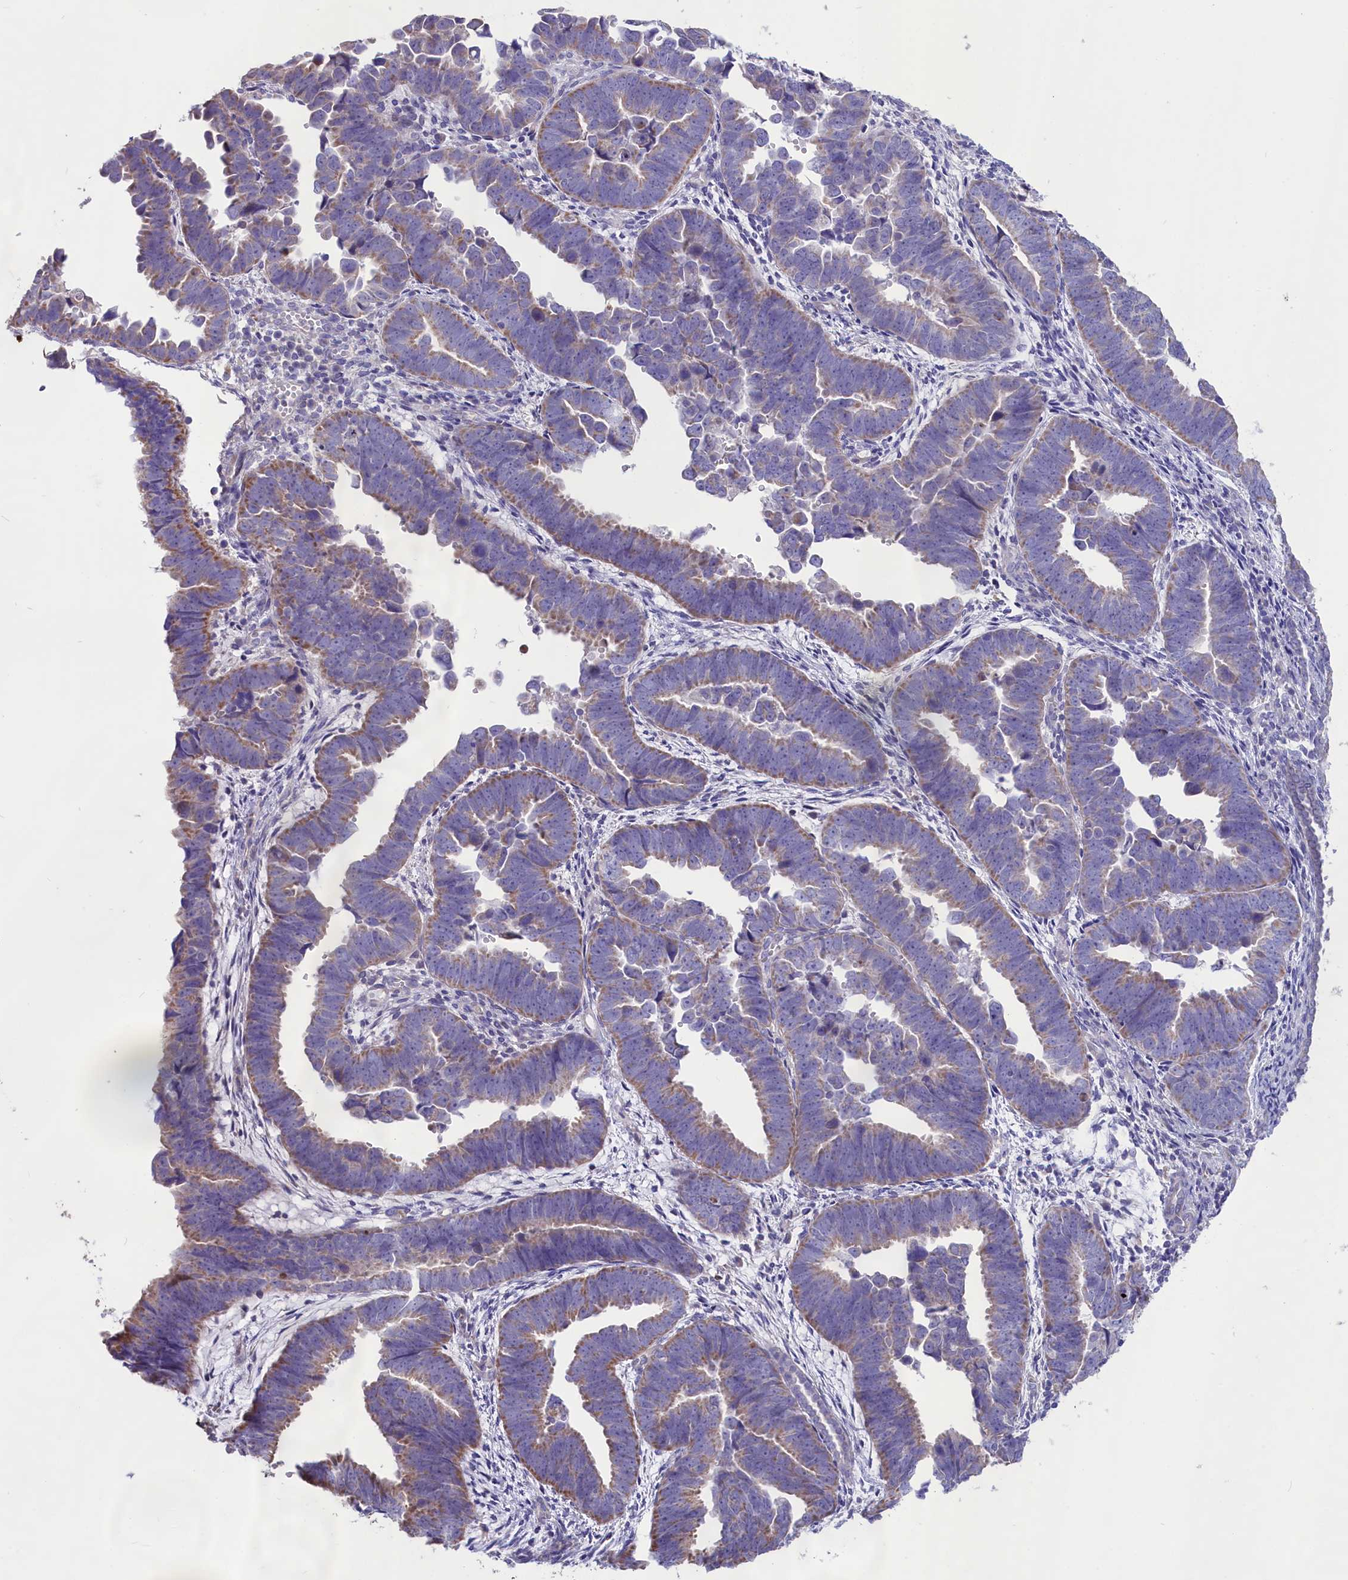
{"staining": {"intensity": "moderate", "quantity": "<25%", "location": "cytoplasmic/membranous"}, "tissue": "endometrial cancer", "cell_type": "Tumor cells", "image_type": "cancer", "snomed": [{"axis": "morphology", "description": "Adenocarcinoma, NOS"}, {"axis": "topography", "description": "Endometrium"}], "caption": "Adenocarcinoma (endometrial) stained for a protein (brown) shows moderate cytoplasmic/membranous positive expression in about <25% of tumor cells.", "gene": "CYP2U1", "patient": {"sex": "female", "age": 75}}